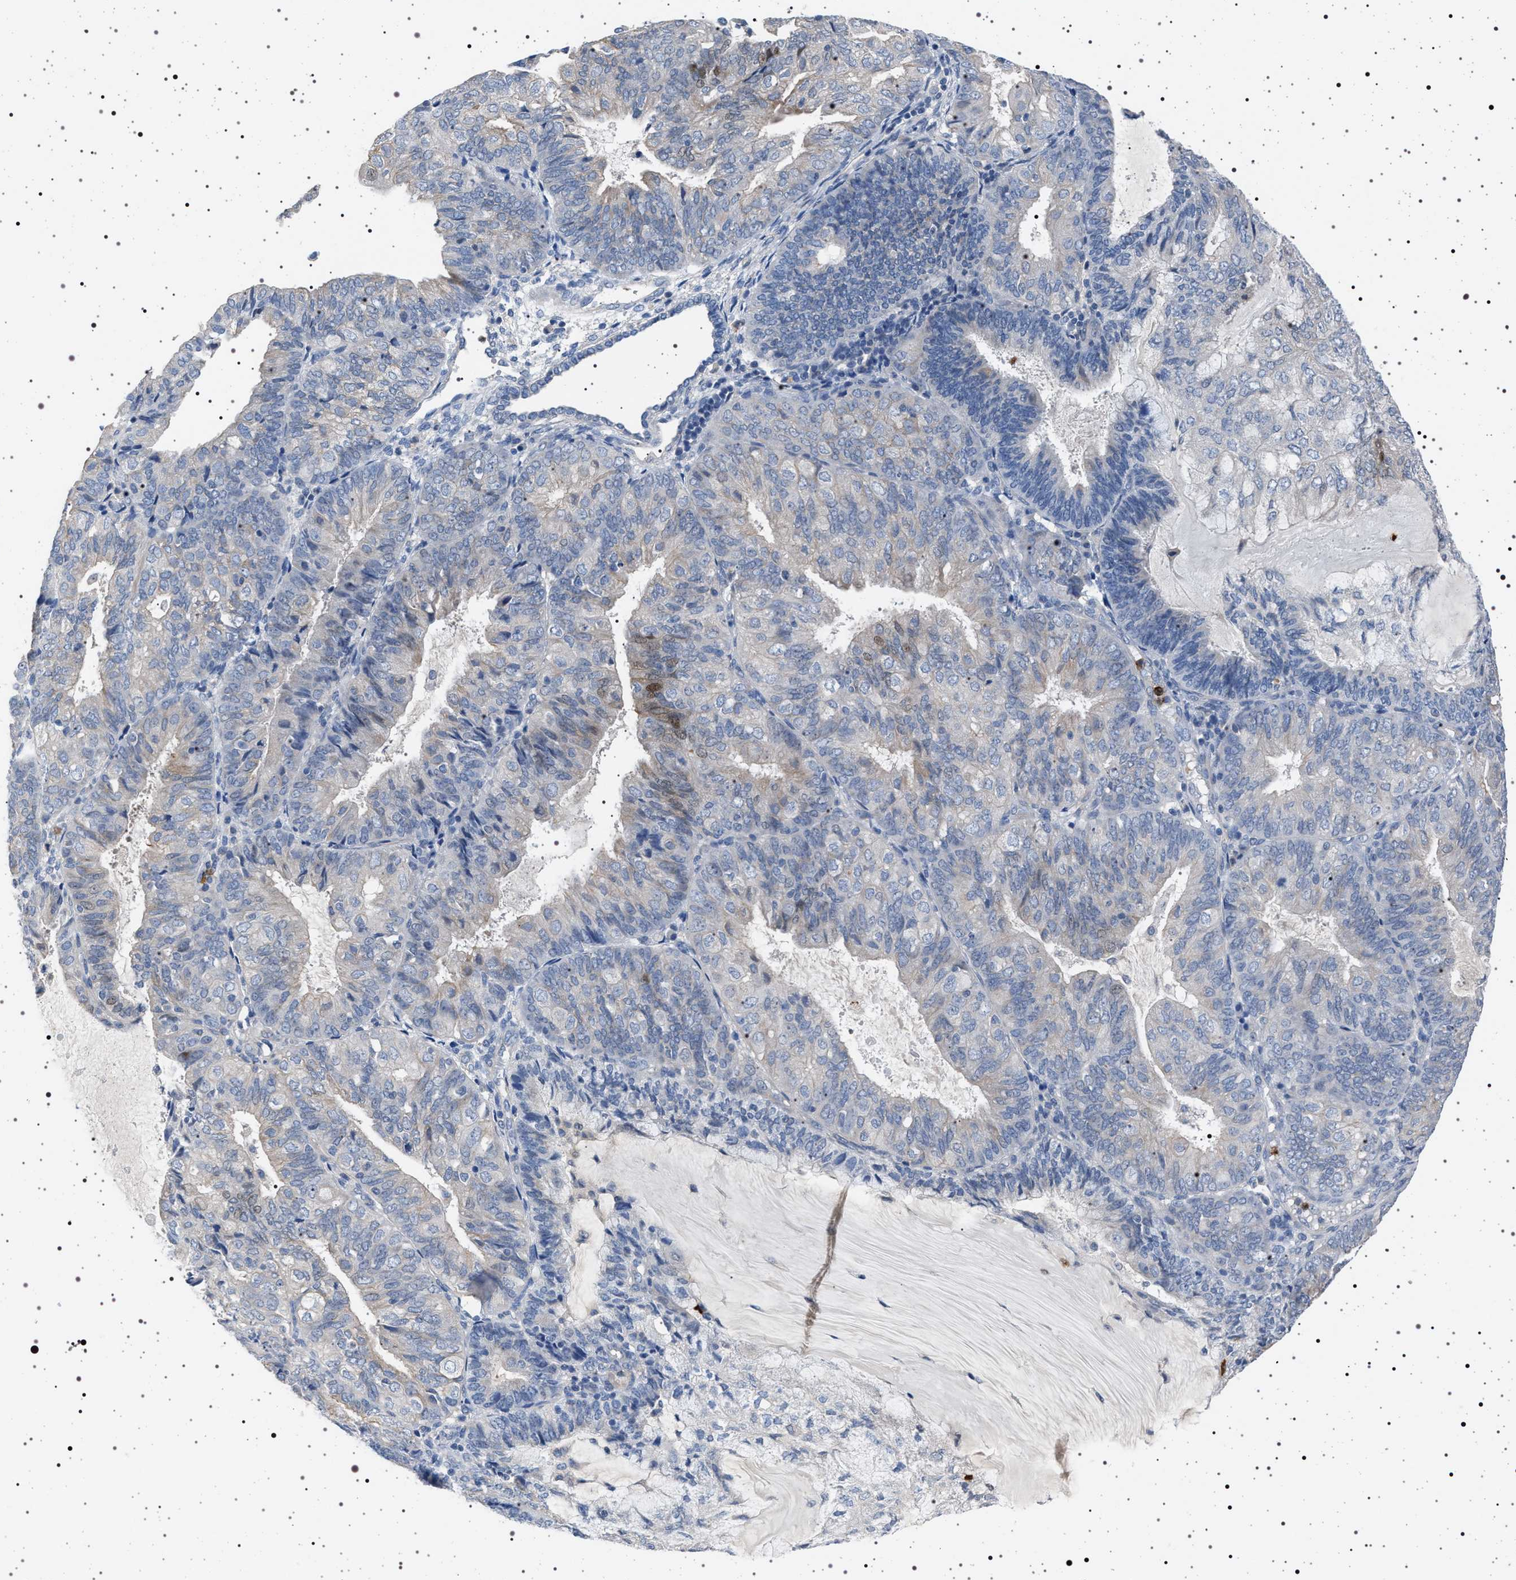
{"staining": {"intensity": "negative", "quantity": "none", "location": "none"}, "tissue": "endometrial cancer", "cell_type": "Tumor cells", "image_type": "cancer", "snomed": [{"axis": "morphology", "description": "Adenocarcinoma, NOS"}, {"axis": "topography", "description": "Endometrium"}], "caption": "Tumor cells are negative for protein expression in human endometrial adenocarcinoma.", "gene": "NAT9", "patient": {"sex": "female", "age": 81}}